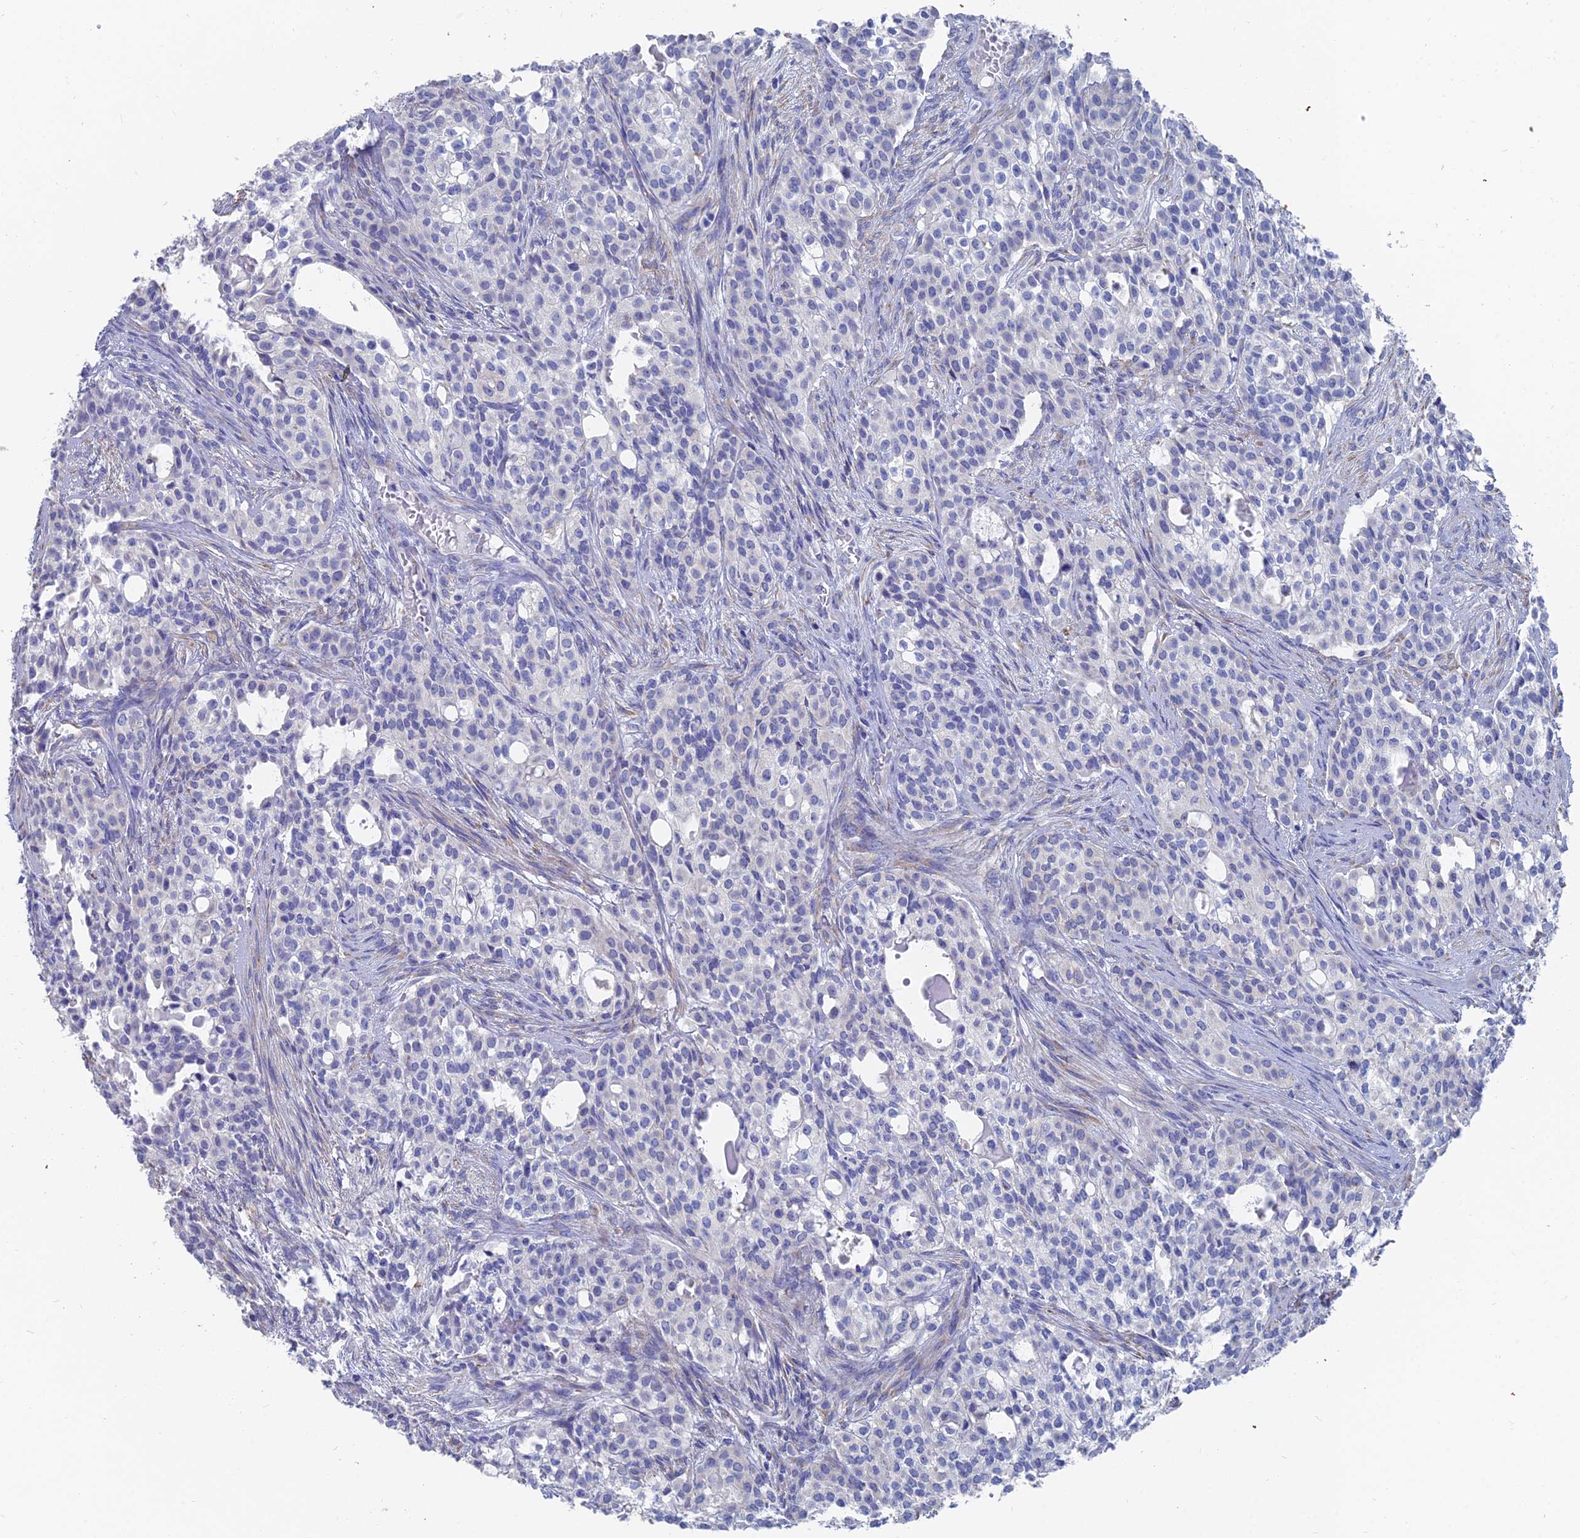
{"staining": {"intensity": "negative", "quantity": "none", "location": "none"}, "tissue": "head and neck cancer", "cell_type": "Tumor cells", "image_type": "cancer", "snomed": [{"axis": "morphology", "description": "Adenocarcinoma, NOS"}, {"axis": "topography", "description": "Head-Neck"}], "caption": "This is an immunohistochemistry histopathology image of head and neck adenocarcinoma. There is no expression in tumor cells.", "gene": "TNNT3", "patient": {"sex": "male", "age": 81}}